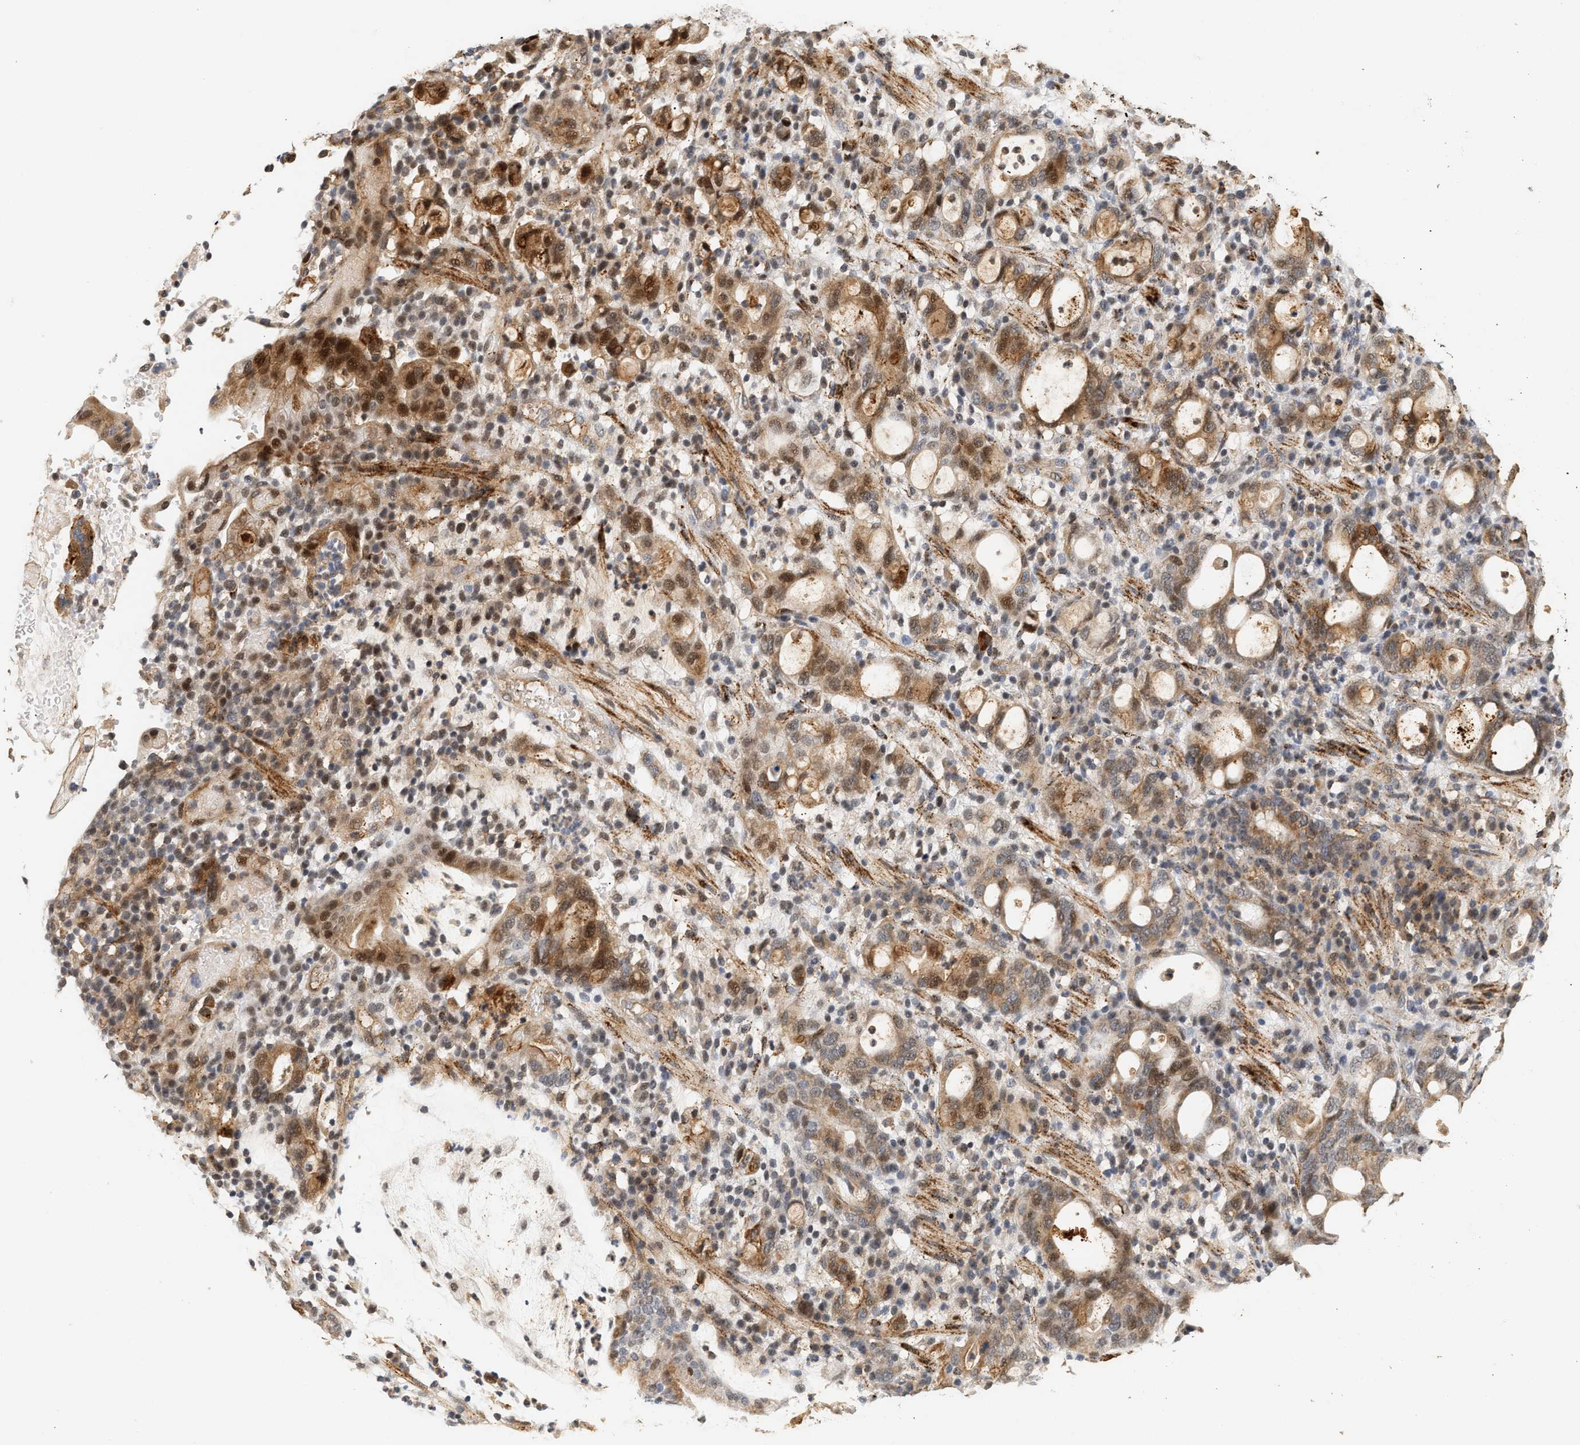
{"staining": {"intensity": "moderate", "quantity": "25%-75%", "location": "cytoplasmic/membranous,nuclear"}, "tissue": "stomach cancer", "cell_type": "Tumor cells", "image_type": "cancer", "snomed": [{"axis": "morphology", "description": "Adenocarcinoma, NOS"}, {"axis": "topography", "description": "Stomach"}], "caption": "There is medium levels of moderate cytoplasmic/membranous and nuclear staining in tumor cells of adenocarcinoma (stomach), as demonstrated by immunohistochemical staining (brown color).", "gene": "PLXND1", "patient": {"sex": "female", "age": 75}}